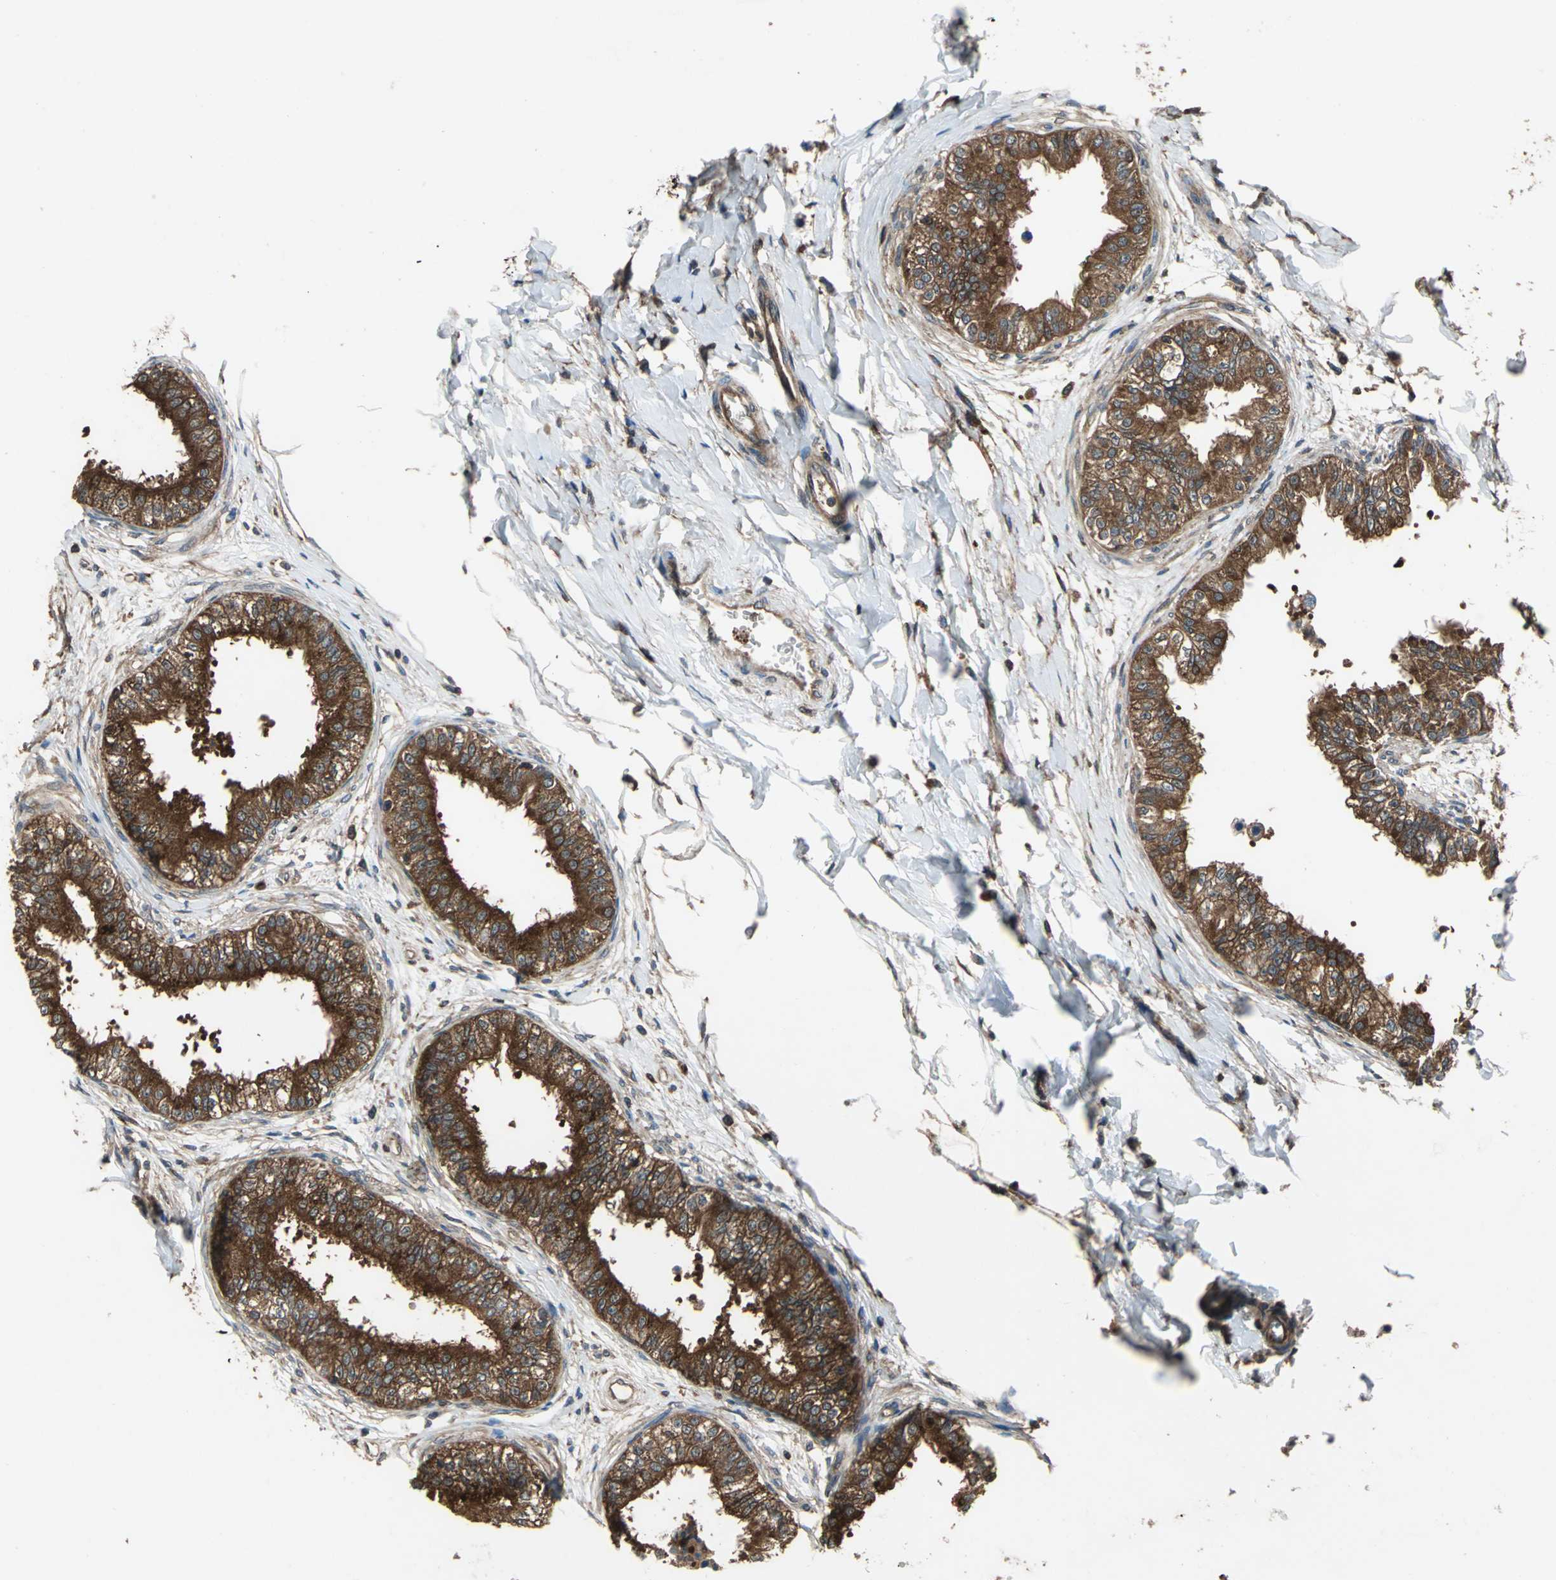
{"staining": {"intensity": "strong", "quantity": ">75%", "location": "cytoplasmic/membranous"}, "tissue": "epididymis", "cell_type": "Glandular cells", "image_type": "normal", "snomed": [{"axis": "morphology", "description": "Normal tissue, NOS"}, {"axis": "morphology", "description": "Adenocarcinoma, metastatic, NOS"}, {"axis": "topography", "description": "Testis"}, {"axis": "topography", "description": "Epididymis"}], "caption": "Immunohistochemistry (DAB (3,3'-diaminobenzidine)) staining of benign epididymis shows strong cytoplasmic/membranous protein expression in approximately >75% of glandular cells. The staining is performed using DAB brown chromogen to label protein expression. The nuclei are counter-stained blue using hematoxylin.", "gene": "CAPN1", "patient": {"sex": "male", "age": 26}}